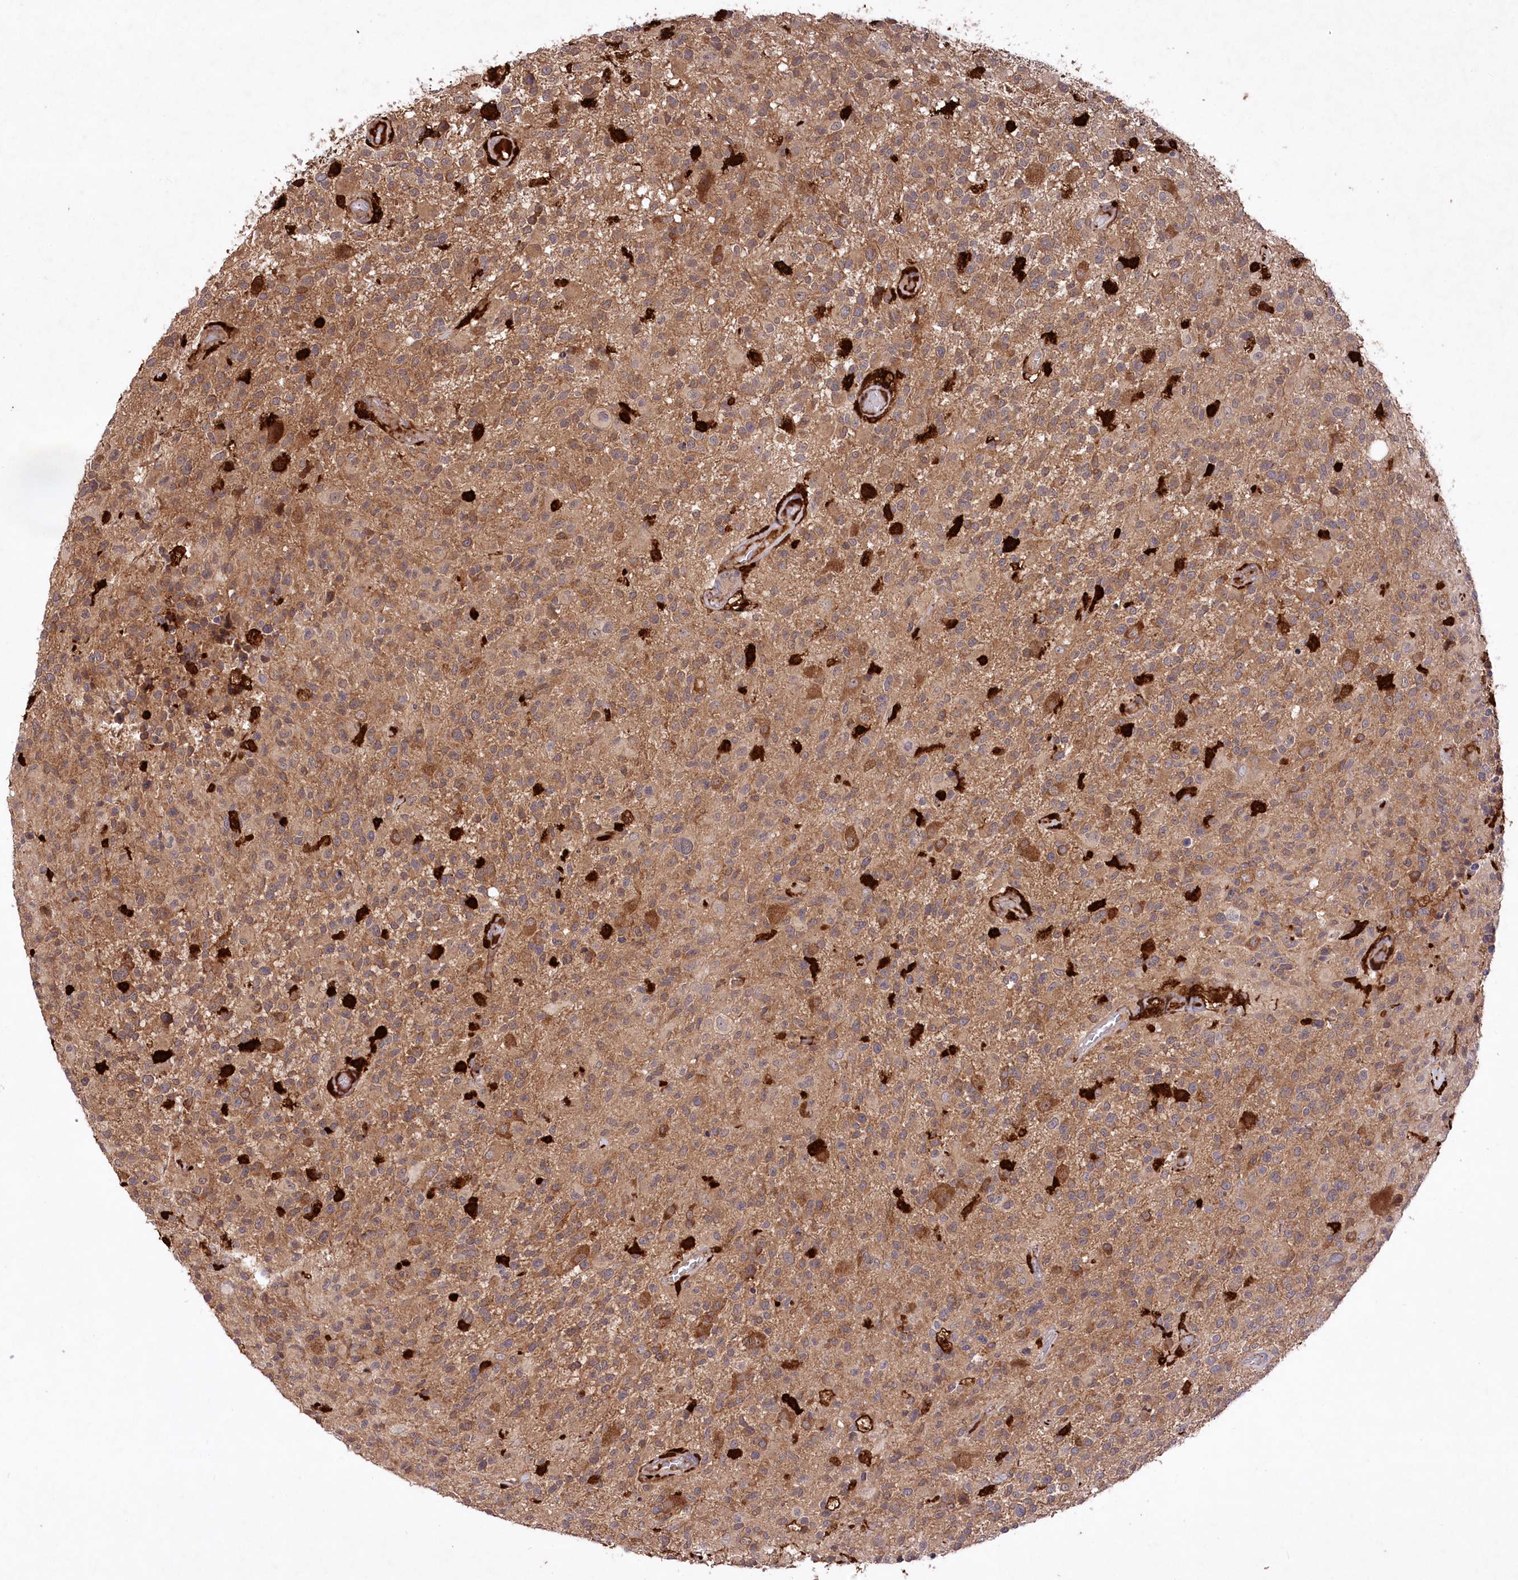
{"staining": {"intensity": "moderate", "quantity": ">75%", "location": "cytoplasmic/membranous"}, "tissue": "glioma", "cell_type": "Tumor cells", "image_type": "cancer", "snomed": [{"axis": "morphology", "description": "Glioma, malignant, High grade"}, {"axis": "morphology", "description": "Glioblastoma, NOS"}, {"axis": "topography", "description": "Brain"}], "caption": "The image exhibits staining of glioblastoma, revealing moderate cytoplasmic/membranous protein staining (brown color) within tumor cells. (DAB (3,3'-diaminobenzidine) = brown stain, brightfield microscopy at high magnification).", "gene": "PPP1R21", "patient": {"sex": "male", "age": 60}}